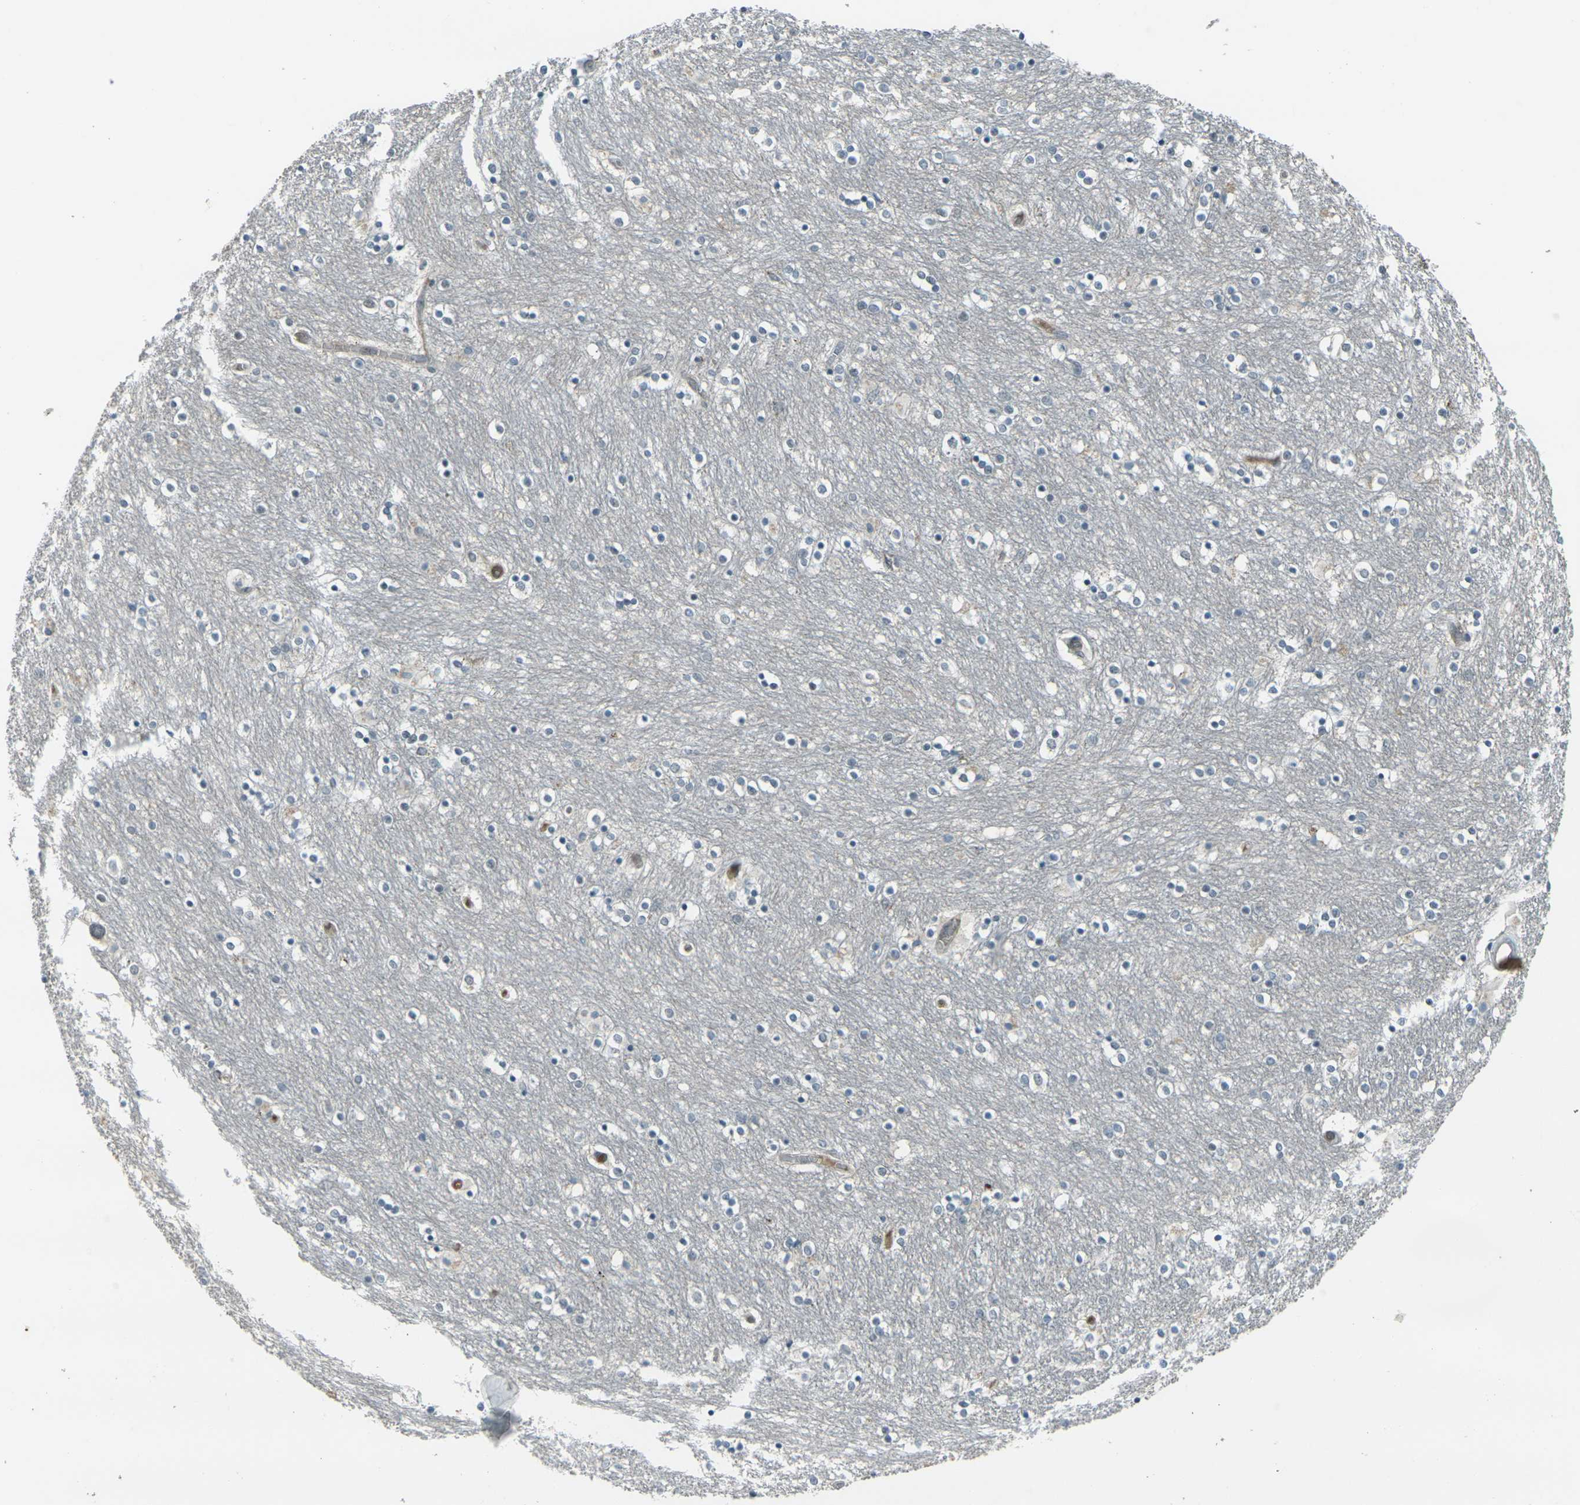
{"staining": {"intensity": "negative", "quantity": "none", "location": "none"}, "tissue": "caudate", "cell_type": "Glial cells", "image_type": "normal", "snomed": [{"axis": "morphology", "description": "Normal tissue, NOS"}, {"axis": "topography", "description": "Lateral ventricle wall"}], "caption": "IHC histopathology image of normal caudate: caudate stained with DAB demonstrates no significant protein staining in glial cells.", "gene": "GPR19", "patient": {"sex": "female", "age": 54}}